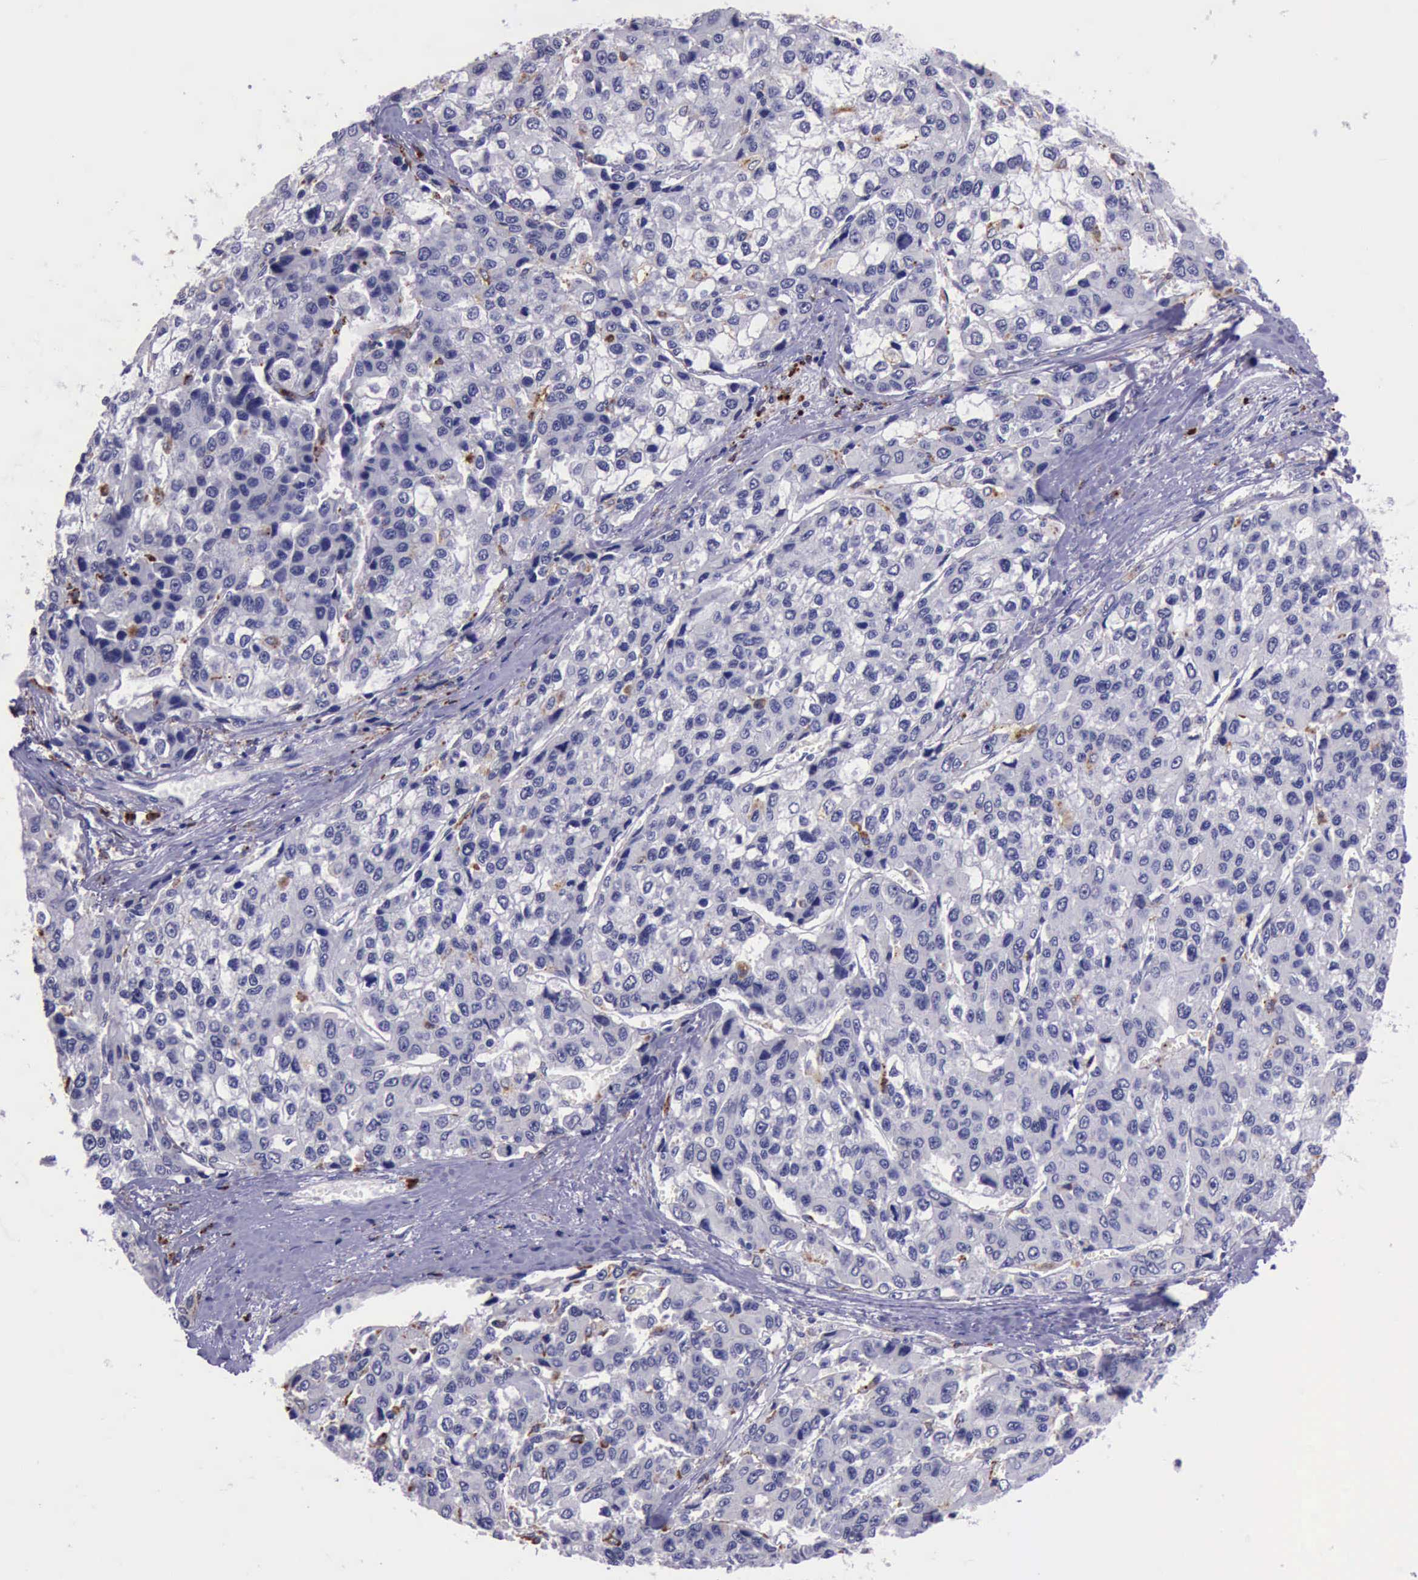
{"staining": {"intensity": "negative", "quantity": "none", "location": "none"}, "tissue": "liver cancer", "cell_type": "Tumor cells", "image_type": "cancer", "snomed": [{"axis": "morphology", "description": "Carcinoma, Hepatocellular, NOS"}, {"axis": "topography", "description": "Liver"}], "caption": "Immunohistochemistry (IHC) micrograph of human liver hepatocellular carcinoma stained for a protein (brown), which shows no positivity in tumor cells.", "gene": "GLA", "patient": {"sex": "female", "age": 66}}